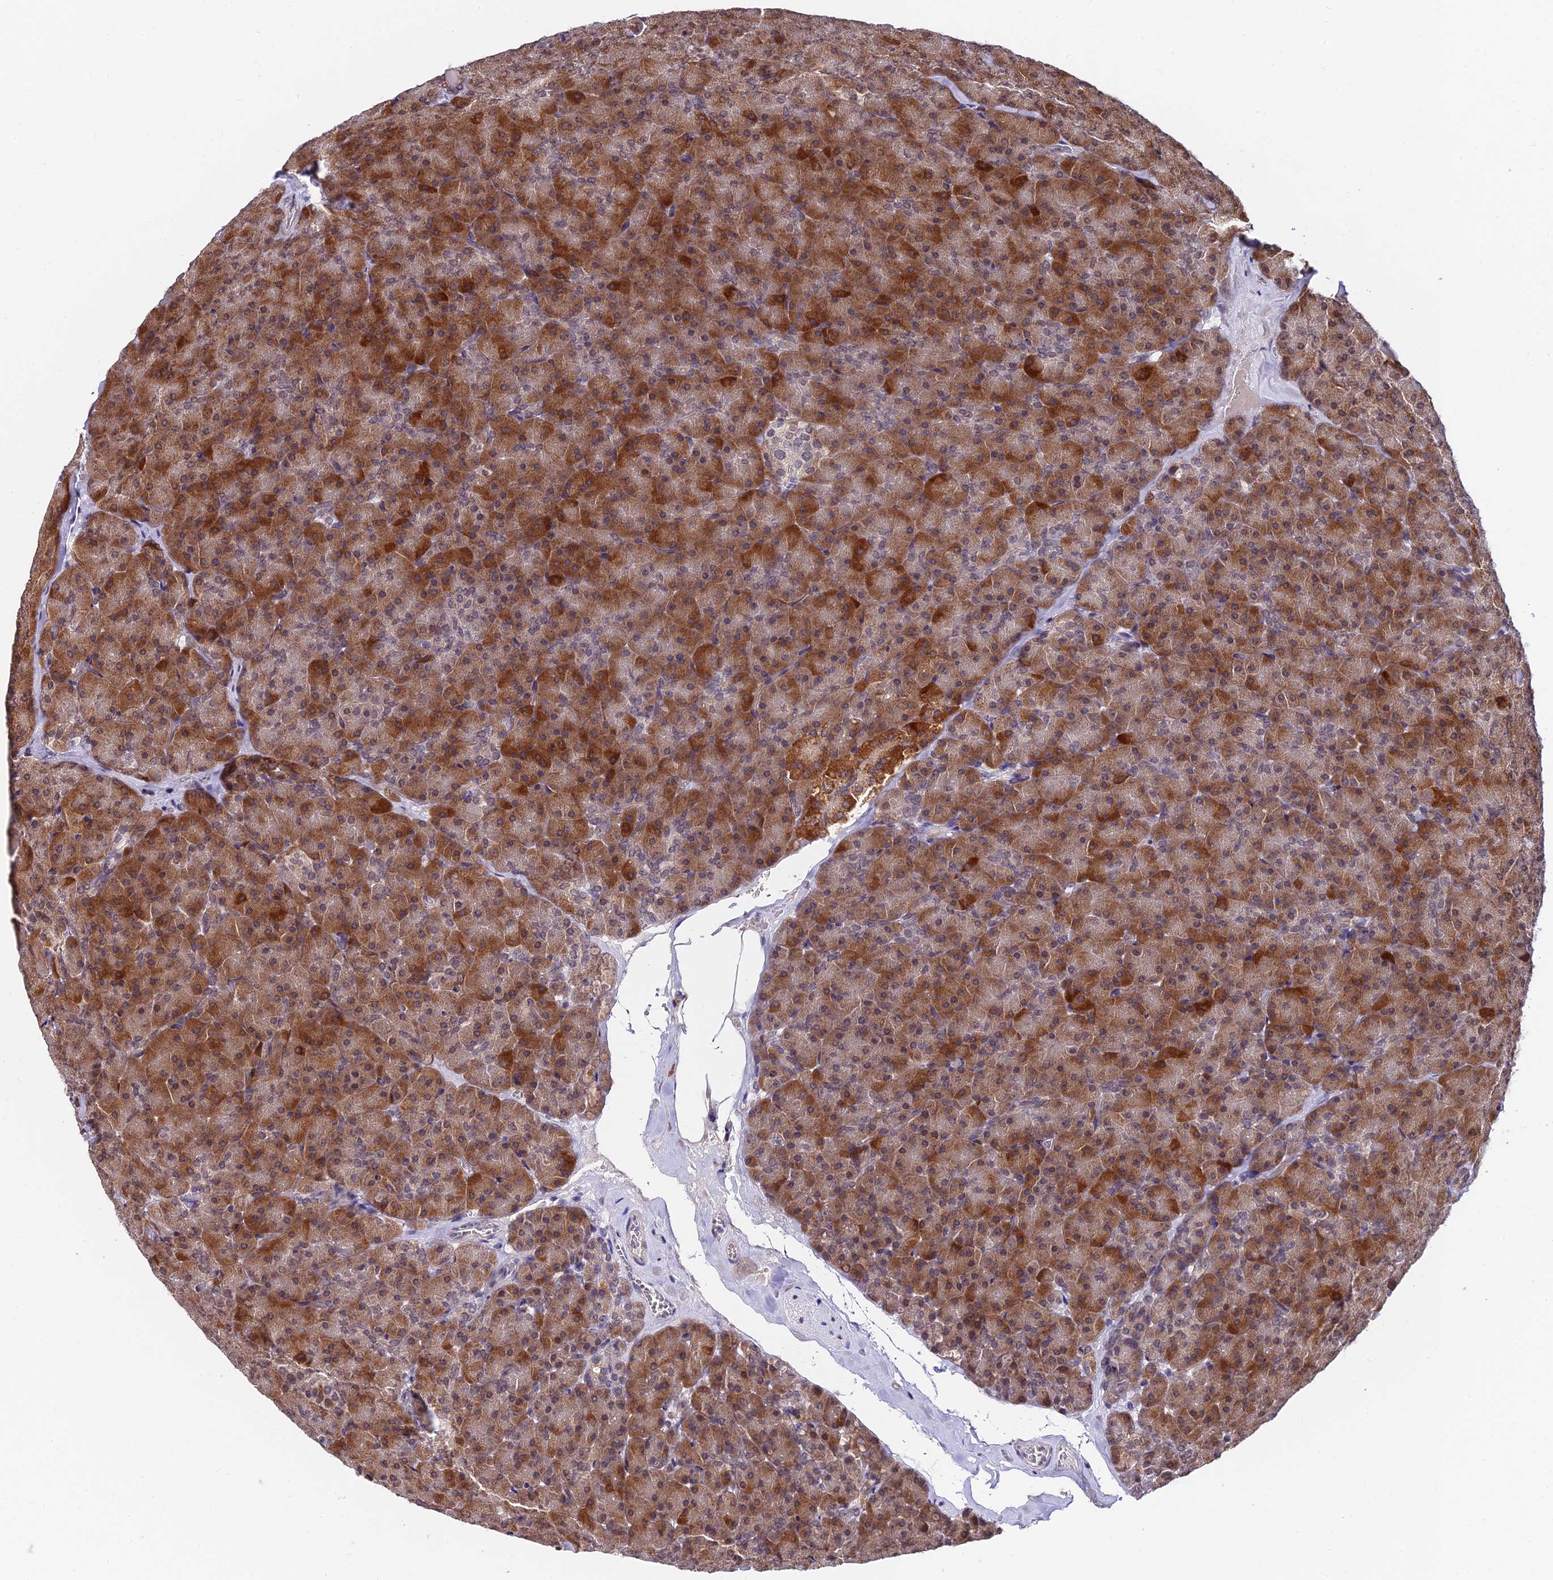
{"staining": {"intensity": "strong", "quantity": ">75%", "location": "cytoplasmic/membranous"}, "tissue": "pancreas", "cell_type": "Exocrine glandular cells", "image_type": "normal", "snomed": [{"axis": "morphology", "description": "Normal tissue, NOS"}, {"axis": "topography", "description": "Pancreas"}], "caption": "Protein expression analysis of benign human pancreas reveals strong cytoplasmic/membranous positivity in approximately >75% of exocrine glandular cells. The staining is performed using DAB brown chromogen to label protein expression. The nuclei are counter-stained blue using hematoxylin.", "gene": "CDNF", "patient": {"sex": "male", "age": 36}}